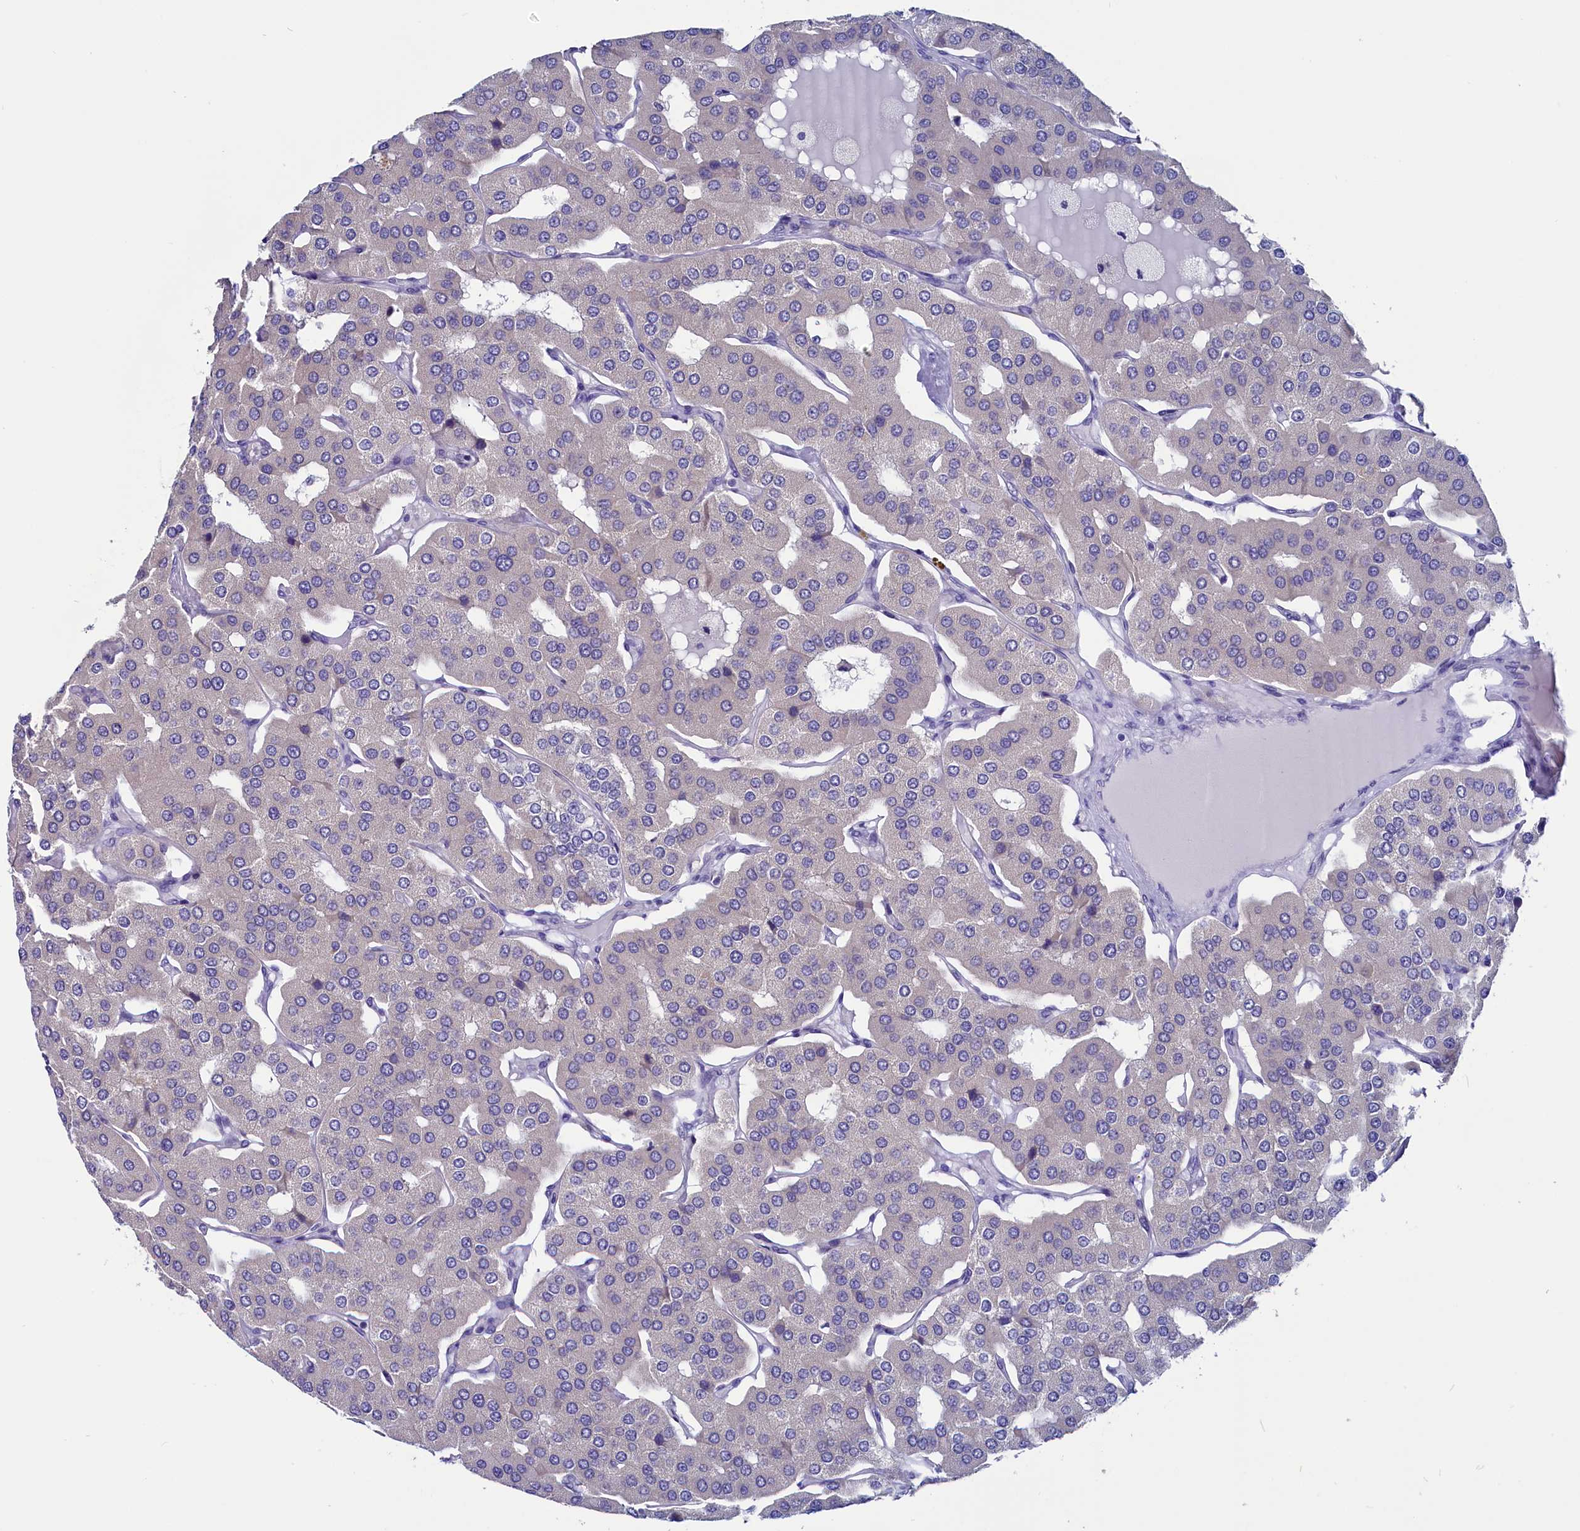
{"staining": {"intensity": "negative", "quantity": "none", "location": "none"}, "tissue": "parathyroid gland", "cell_type": "Glandular cells", "image_type": "normal", "snomed": [{"axis": "morphology", "description": "Normal tissue, NOS"}, {"axis": "morphology", "description": "Adenoma, NOS"}, {"axis": "topography", "description": "Parathyroid gland"}], "caption": "High magnification brightfield microscopy of normal parathyroid gland stained with DAB (3,3'-diaminobenzidine) (brown) and counterstained with hematoxylin (blue): glandular cells show no significant expression.", "gene": "CIAPIN1", "patient": {"sex": "female", "age": 86}}